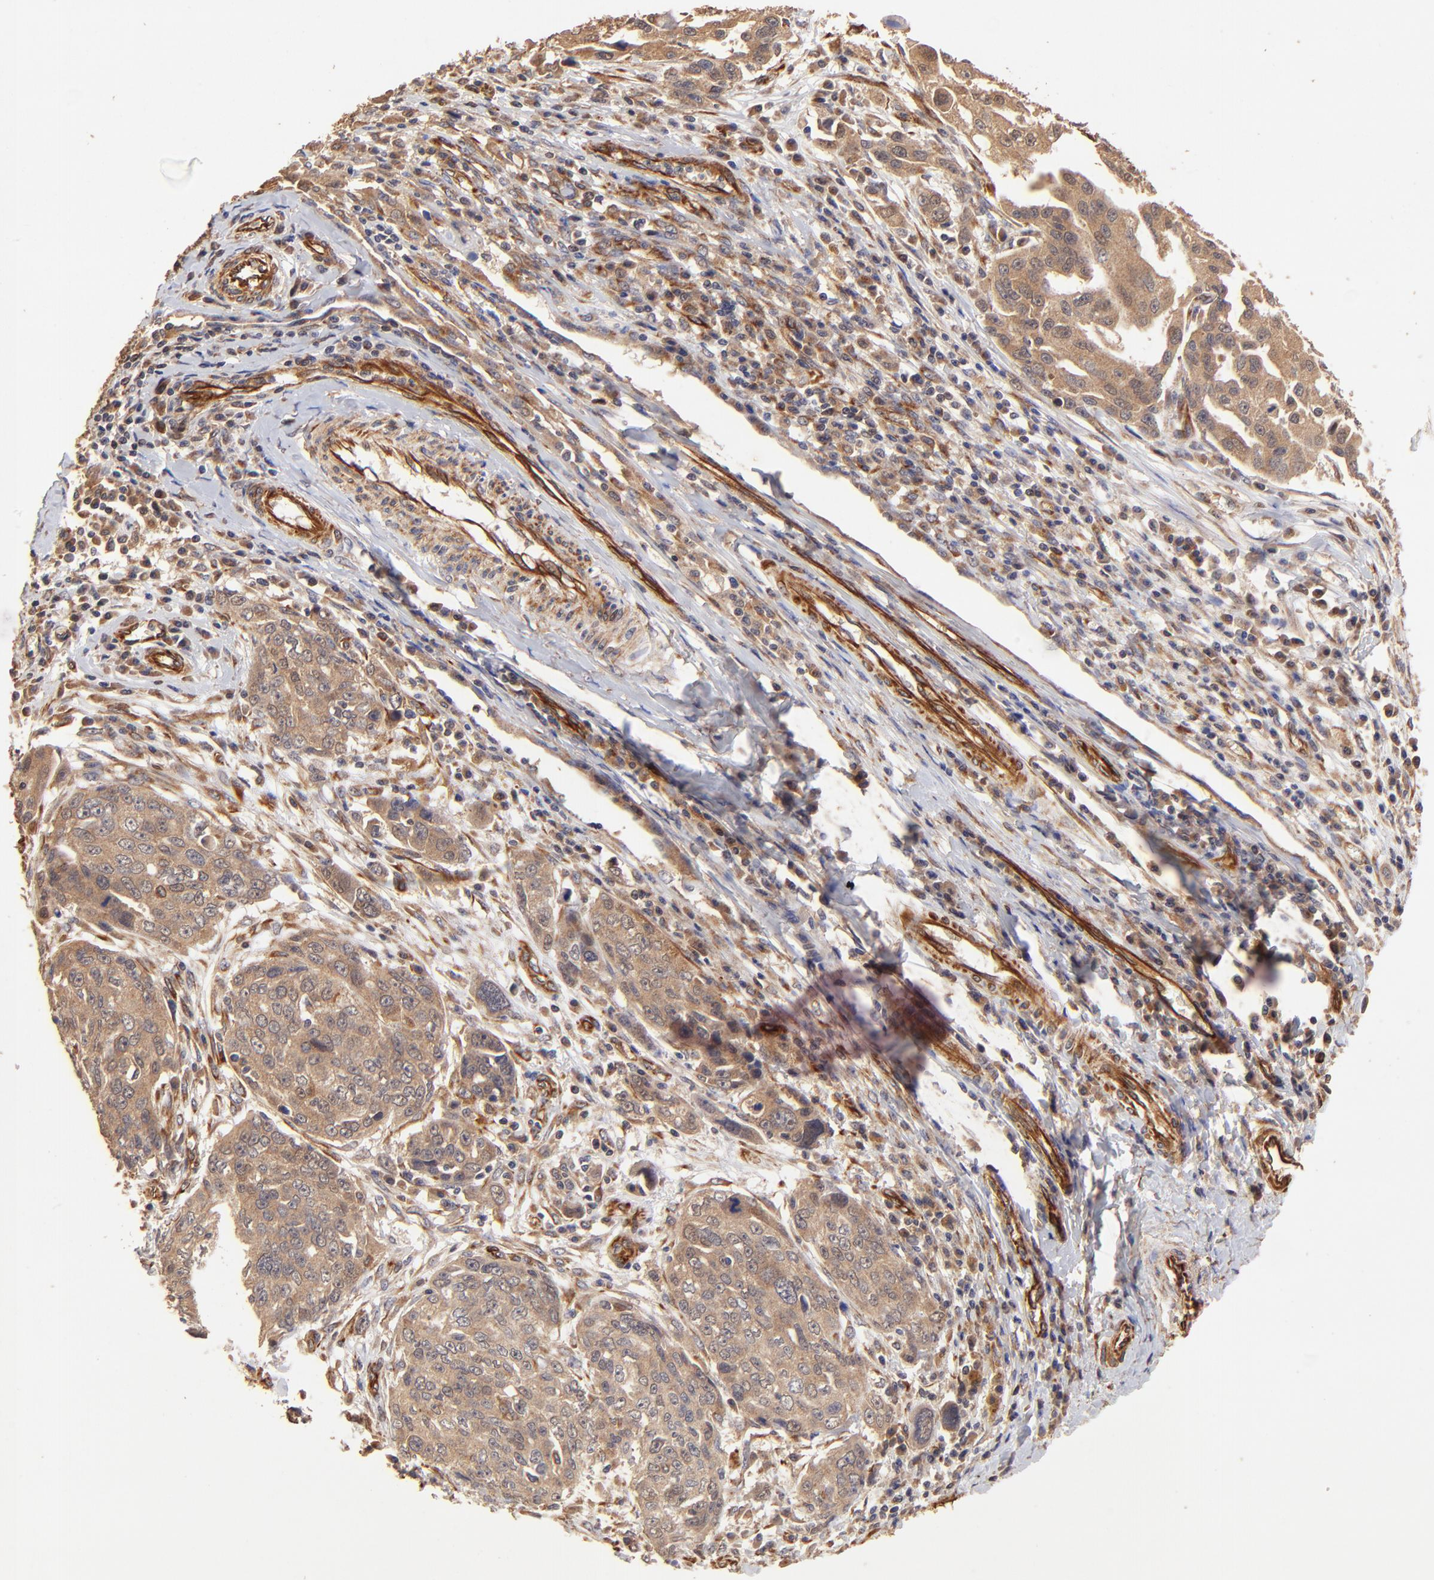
{"staining": {"intensity": "moderate", "quantity": ">75%", "location": "cytoplasmic/membranous"}, "tissue": "ovarian cancer", "cell_type": "Tumor cells", "image_type": "cancer", "snomed": [{"axis": "morphology", "description": "Carcinoma, endometroid"}, {"axis": "topography", "description": "Ovary"}], "caption": "The histopathology image displays staining of ovarian cancer, revealing moderate cytoplasmic/membranous protein staining (brown color) within tumor cells.", "gene": "TNFAIP3", "patient": {"sex": "female", "age": 75}}